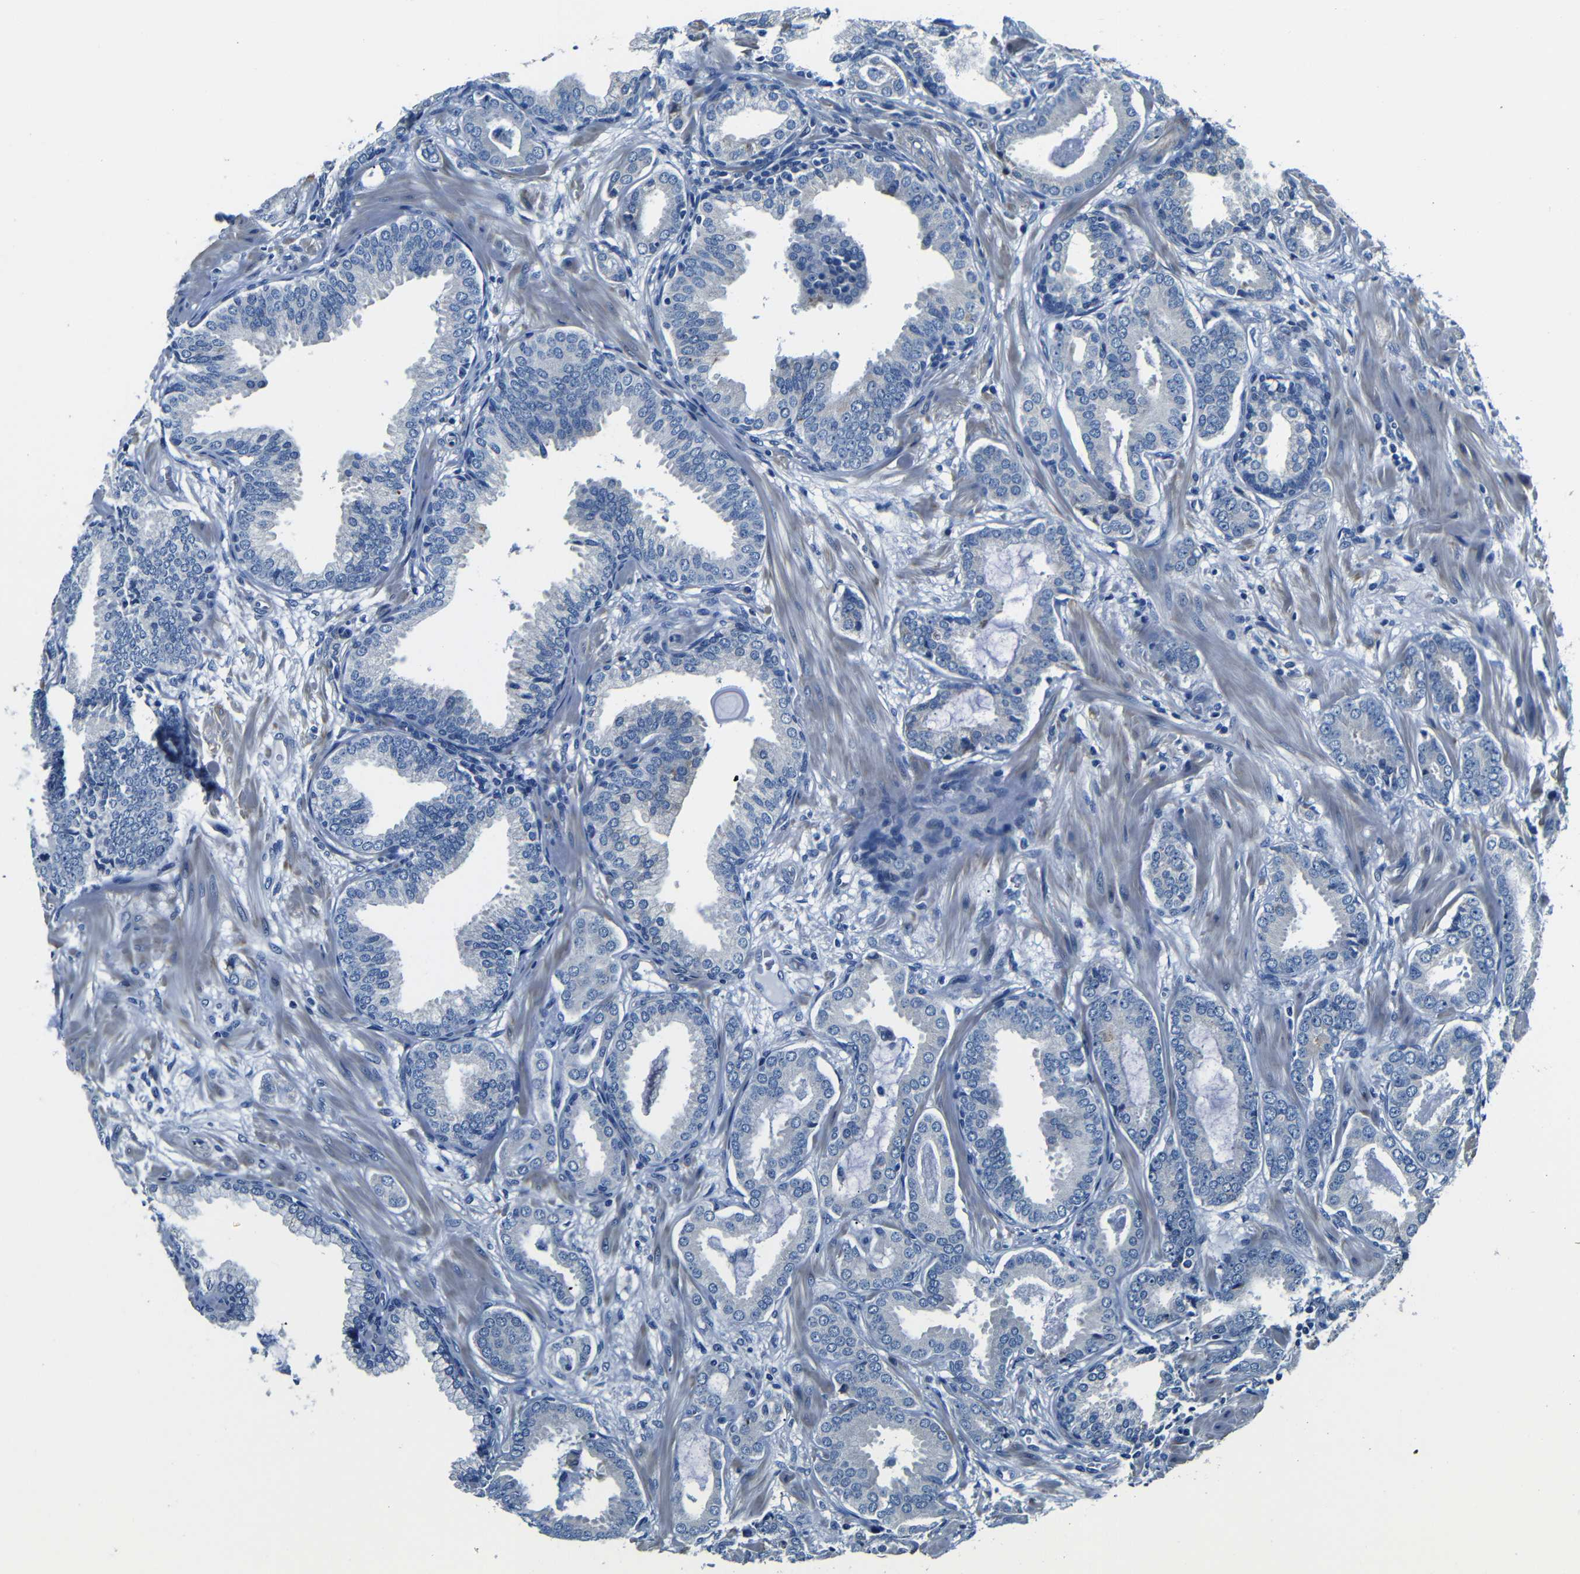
{"staining": {"intensity": "negative", "quantity": "none", "location": "none"}, "tissue": "prostate cancer", "cell_type": "Tumor cells", "image_type": "cancer", "snomed": [{"axis": "morphology", "description": "Adenocarcinoma, Low grade"}, {"axis": "topography", "description": "Prostate"}], "caption": "IHC image of human prostate low-grade adenocarcinoma stained for a protein (brown), which shows no positivity in tumor cells.", "gene": "TNFAIP1", "patient": {"sex": "male", "age": 53}}